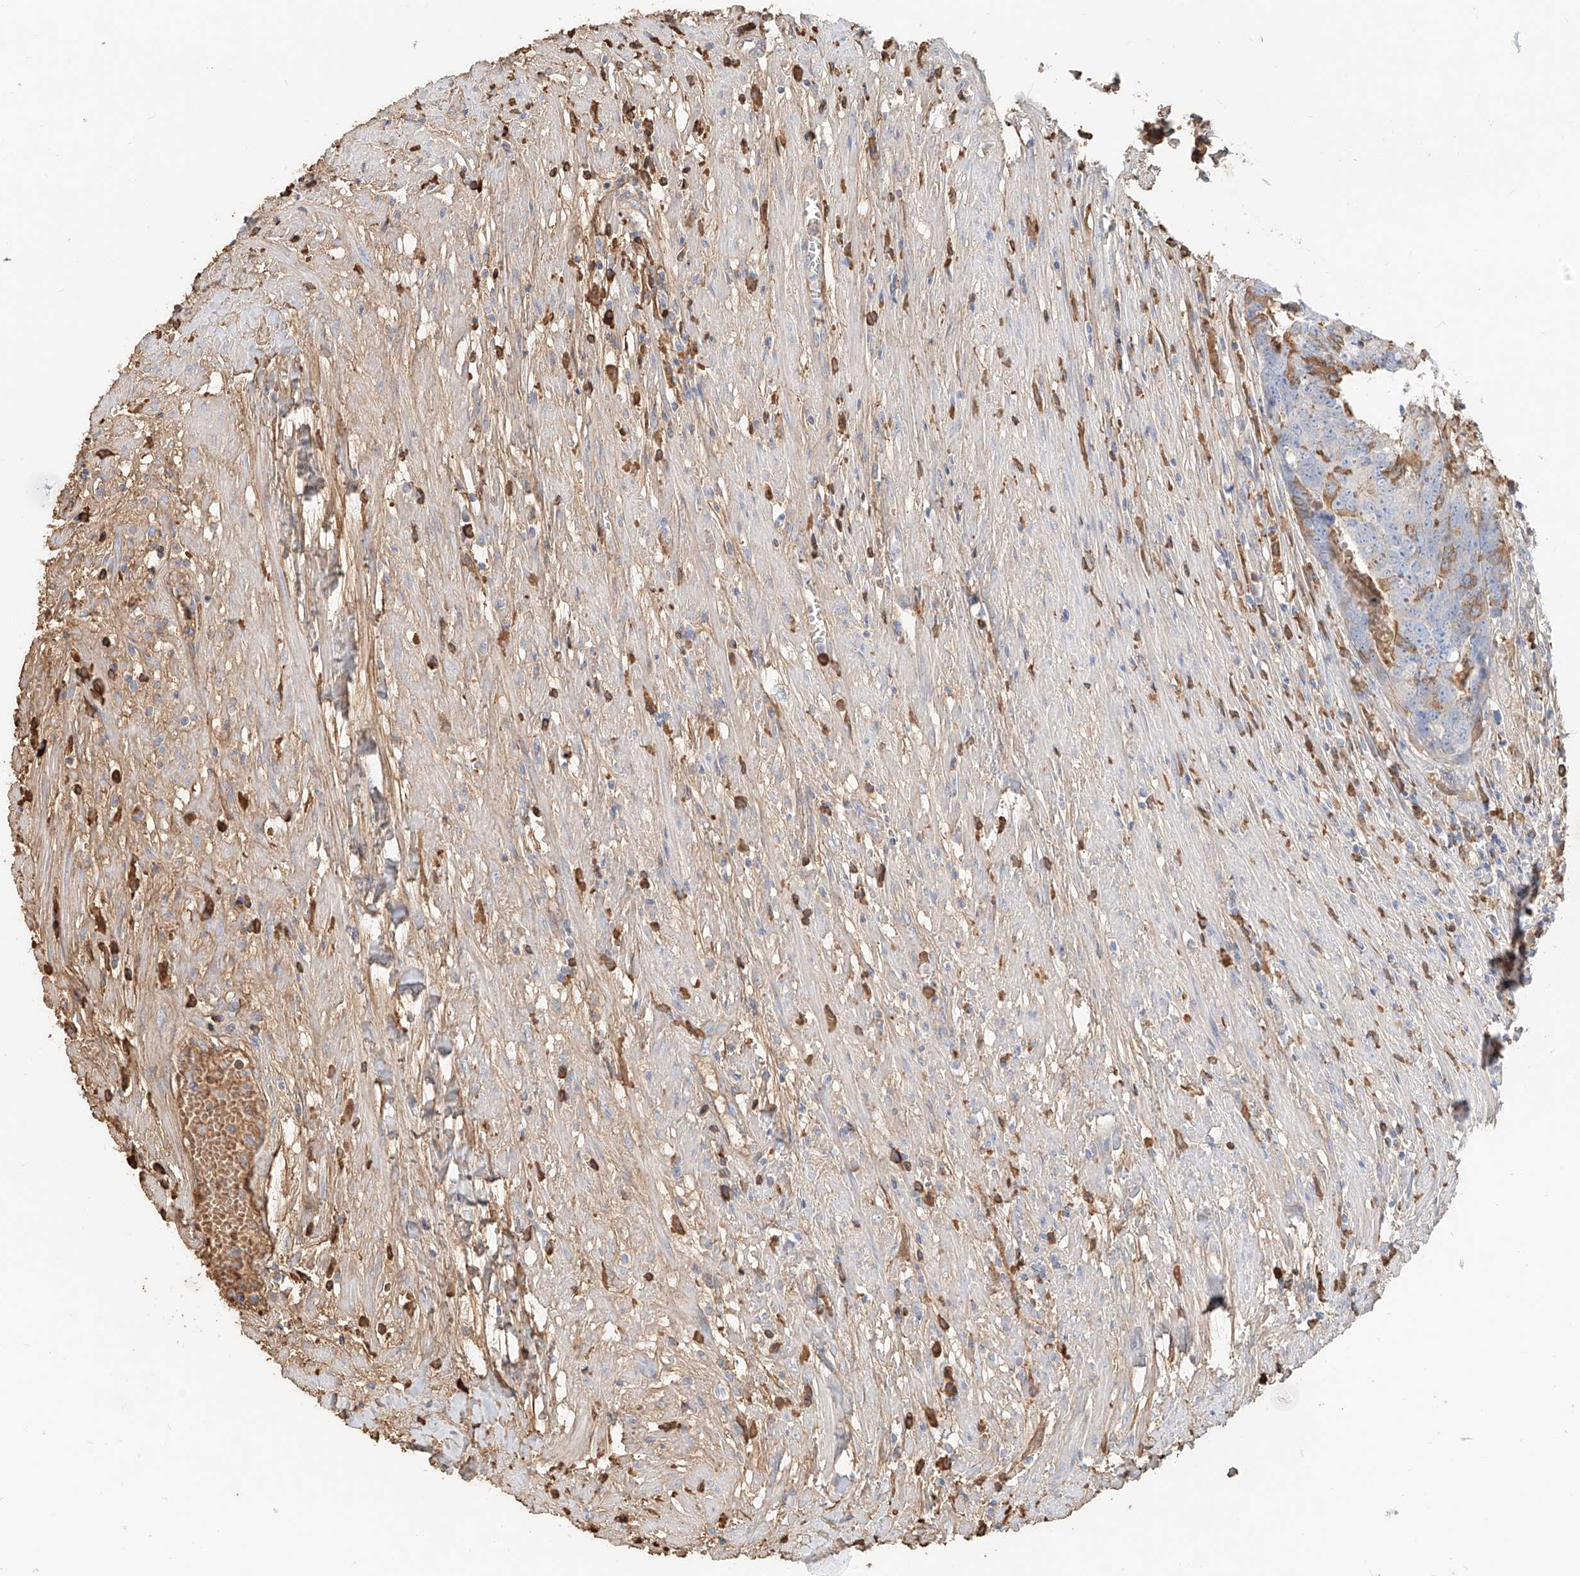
{"staining": {"intensity": "moderate", "quantity": "25%-75%", "location": "cytoplasmic/membranous"}, "tissue": "colorectal cancer", "cell_type": "Tumor cells", "image_type": "cancer", "snomed": [{"axis": "morphology", "description": "Adenocarcinoma, NOS"}, {"axis": "topography", "description": "Colon"}], "caption": "Colorectal adenocarcinoma was stained to show a protein in brown. There is medium levels of moderate cytoplasmic/membranous positivity in approximately 25%-75% of tumor cells. The protein of interest is stained brown, and the nuclei are stained in blue (DAB IHC with brightfield microscopy, high magnification).", "gene": "ZFP30", "patient": {"sex": "female", "age": 67}}